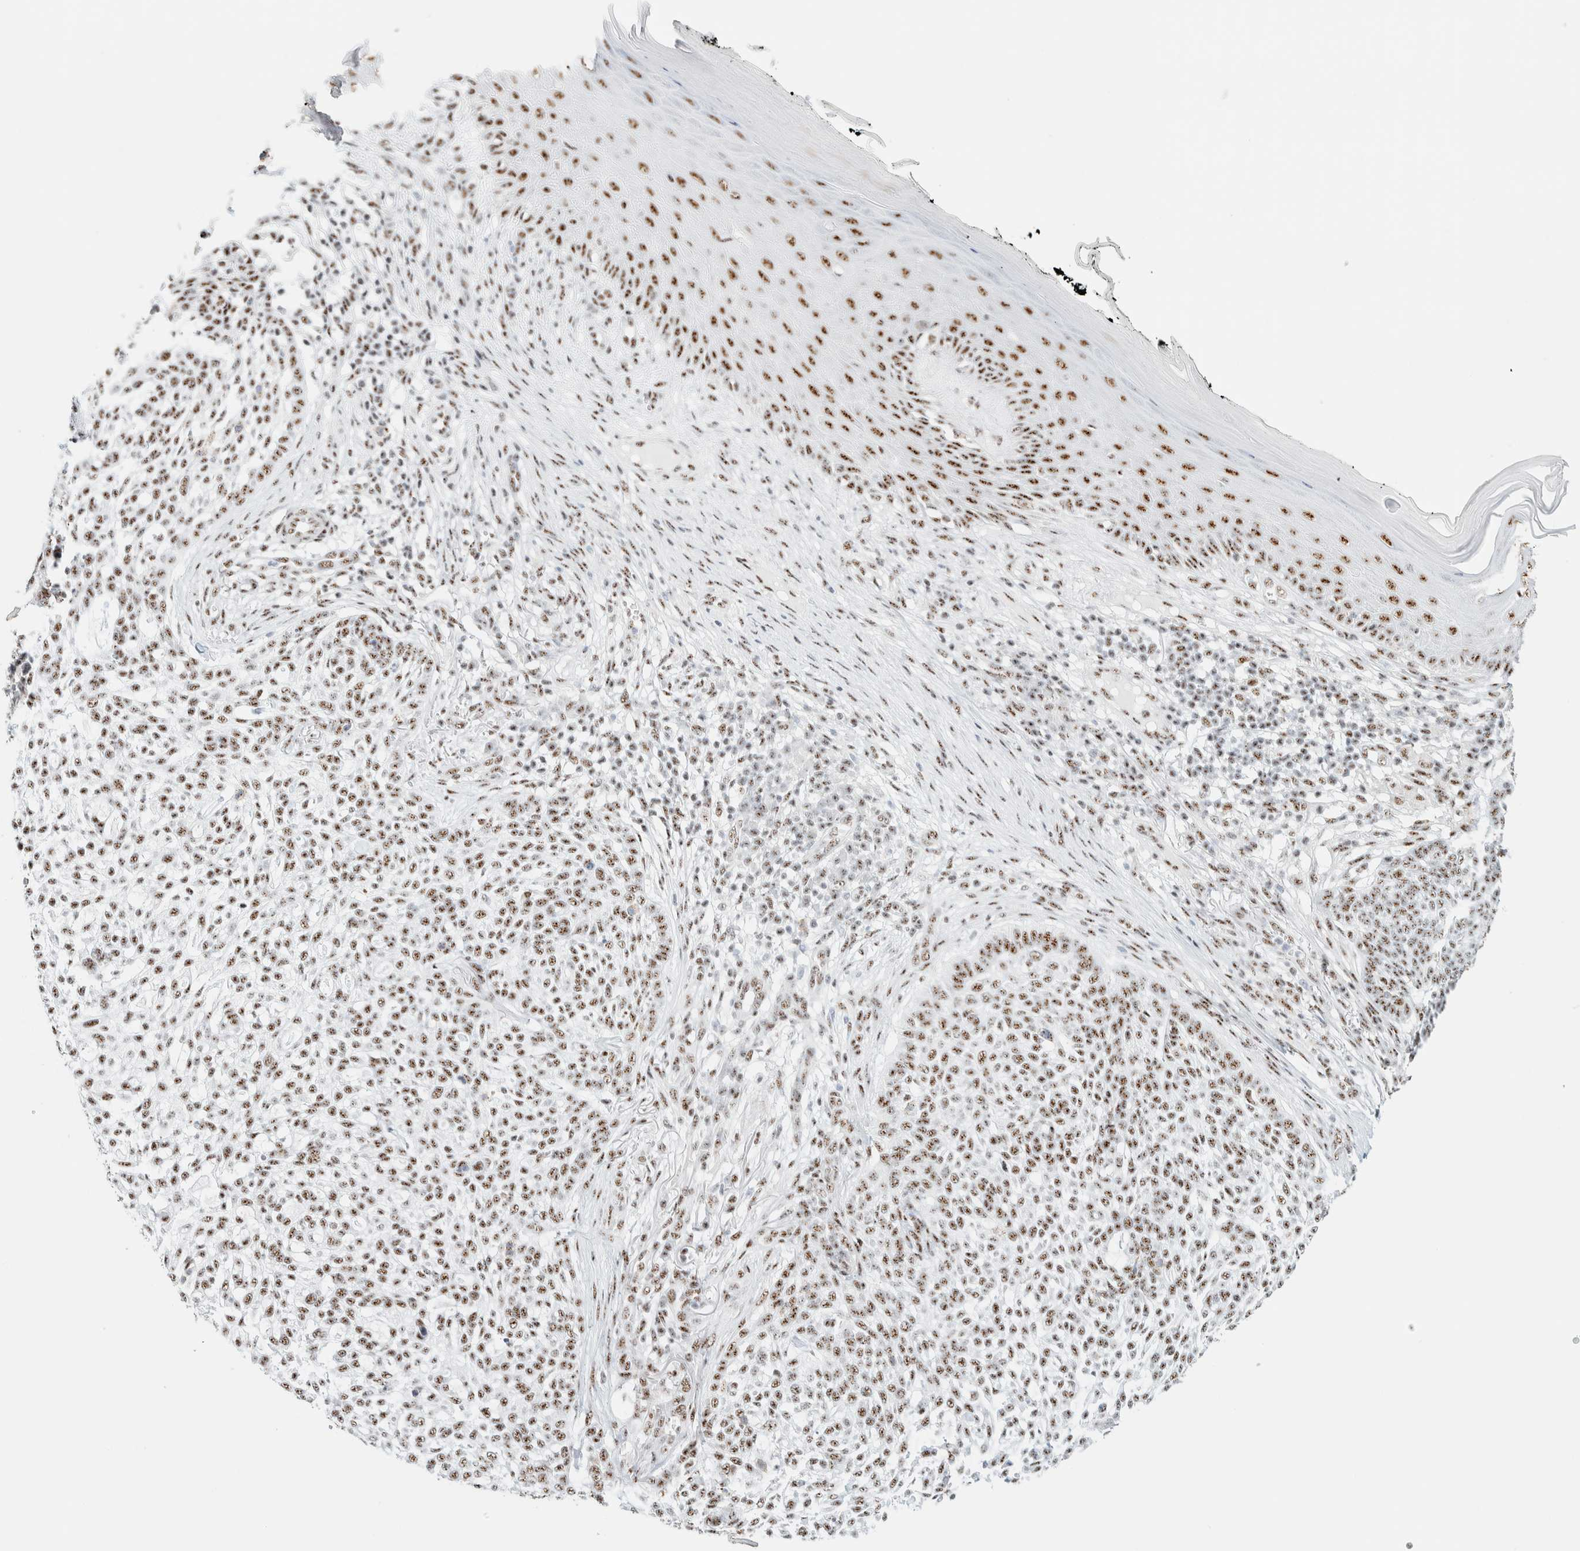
{"staining": {"intensity": "moderate", "quantity": ">75%", "location": "nuclear"}, "tissue": "skin cancer", "cell_type": "Tumor cells", "image_type": "cancer", "snomed": [{"axis": "morphology", "description": "Basal cell carcinoma"}, {"axis": "topography", "description": "Skin"}], "caption": "A brown stain highlights moderate nuclear expression of a protein in skin cancer tumor cells. The protein is shown in brown color, while the nuclei are stained blue.", "gene": "SON", "patient": {"sex": "female", "age": 64}}